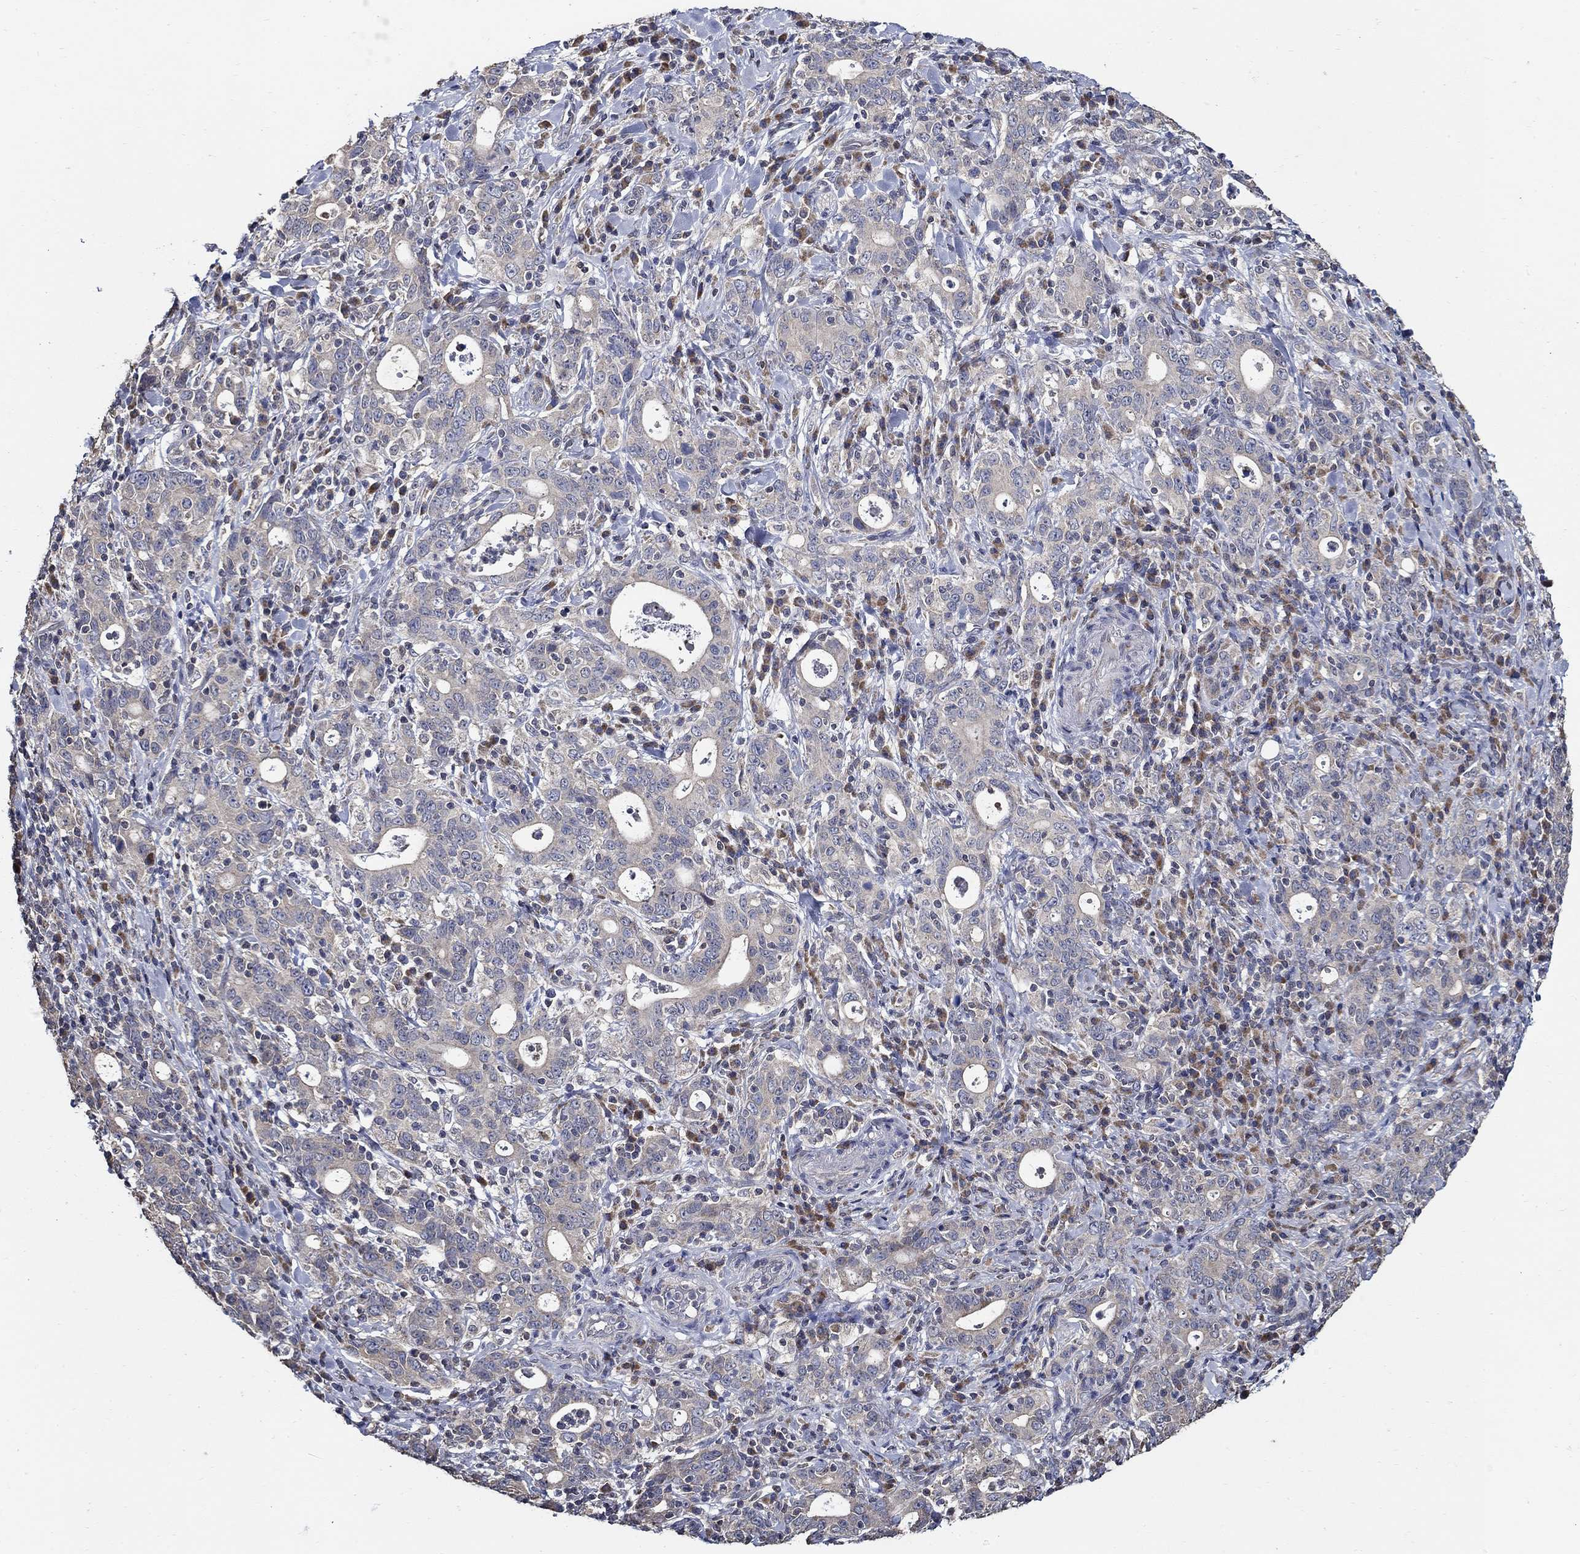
{"staining": {"intensity": "moderate", "quantity": "25%-75%", "location": "cytoplasmic/membranous"}, "tissue": "stomach cancer", "cell_type": "Tumor cells", "image_type": "cancer", "snomed": [{"axis": "morphology", "description": "Adenocarcinoma, NOS"}, {"axis": "topography", "description": "Stomach"}], "caption": "Moderate cytoplasmic/membranous staining is identified in about 25%-75% of tumor cells in stomach cancer. The staining is performed using DAB (3,3'-diaminobenzidine) brown chromogen to label protein expression. The nuclei are counter-stained blue using hematoxylin.", "gene": "WDR53", "patient": {"sex": "male", "age": 79}}